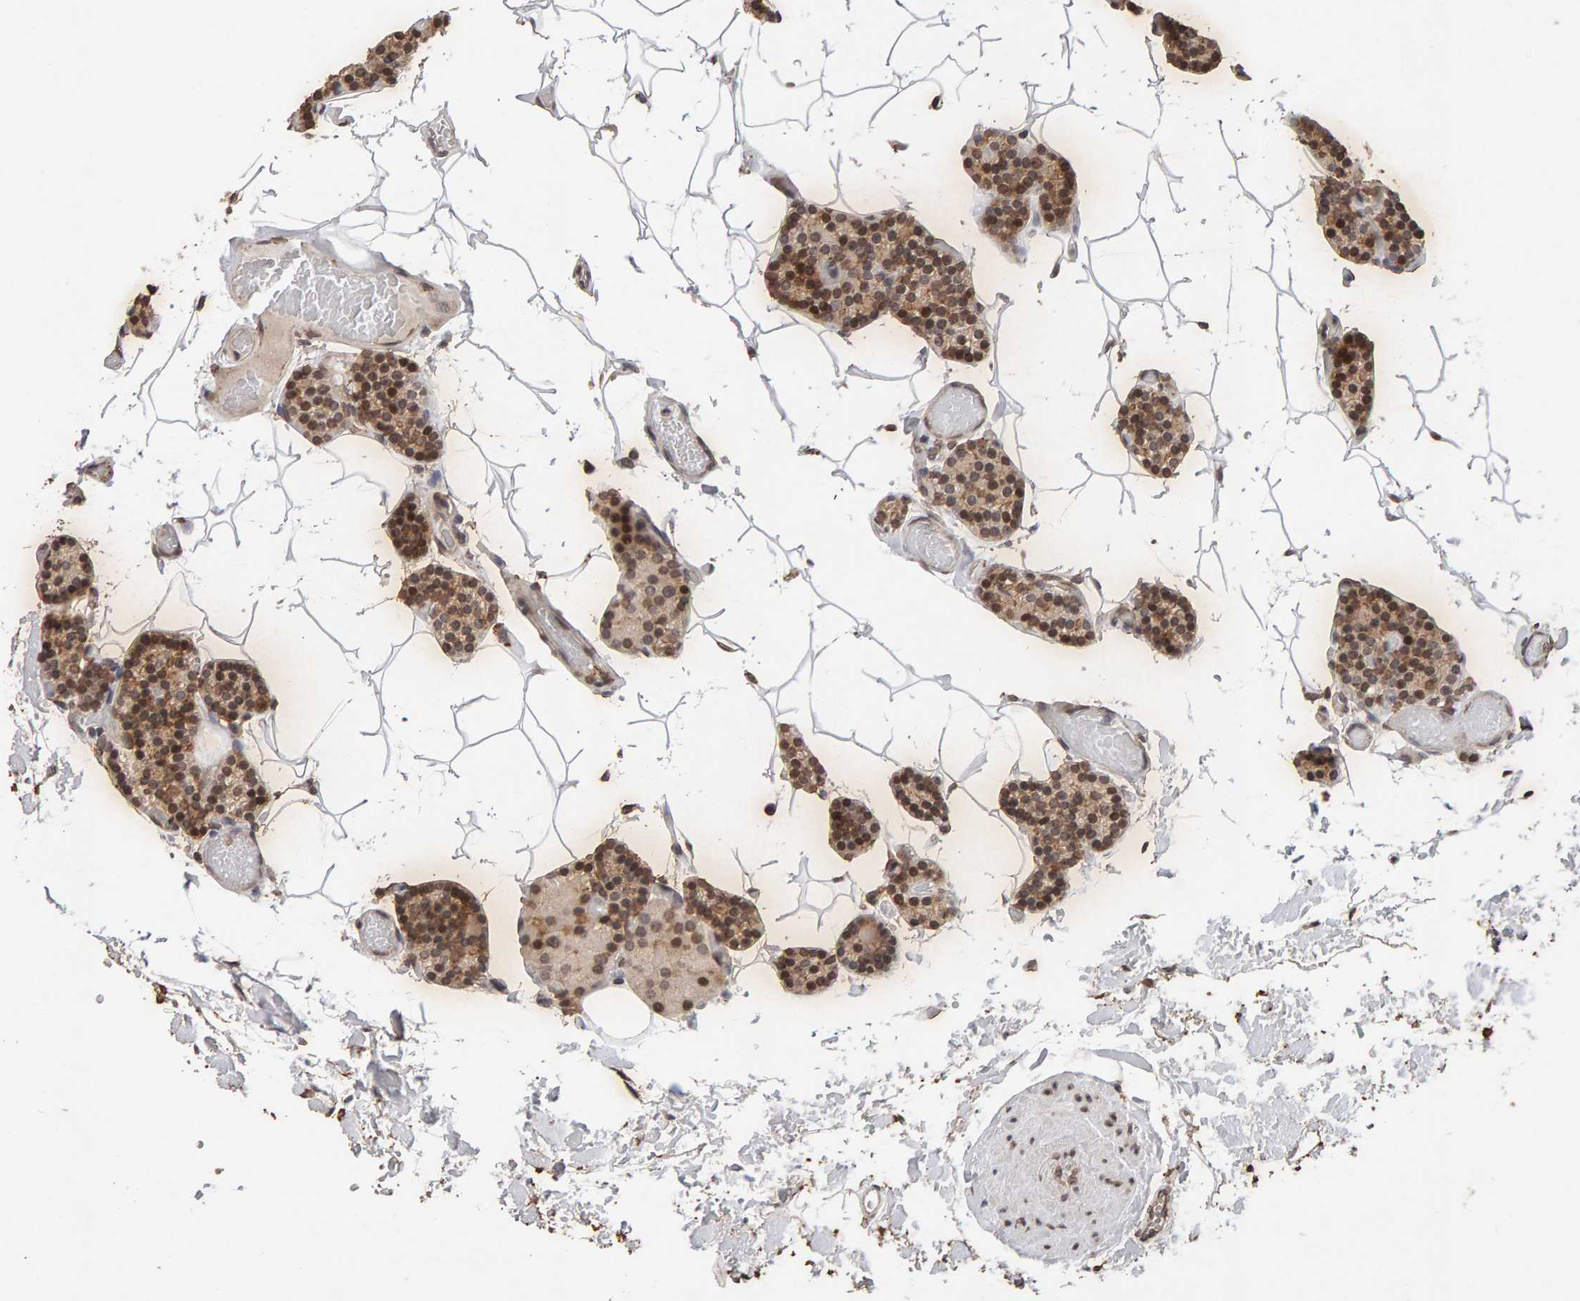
{"staining": {"intensity": "moderate", "quantity": ">75%", "location": "cytoplasmic/membranous,nuclear"}, "tissue": "parathyroid gland", "cell_type": "Glandular cells", "image_type": "normal", "snomed": [{"axis": "morphology", "description": "Normal tissue, NOS"}, {"axis": "topography", "description": "Parathyroid gland"}], "caption": "Protein staining of normal parathyroid gland exhibits moderate cytoplasmic/membranous,nuclear expression in about >75% of glandular cells.", "gene": "DNAJB5", "patient": {"sex": "male", "age": 52}}